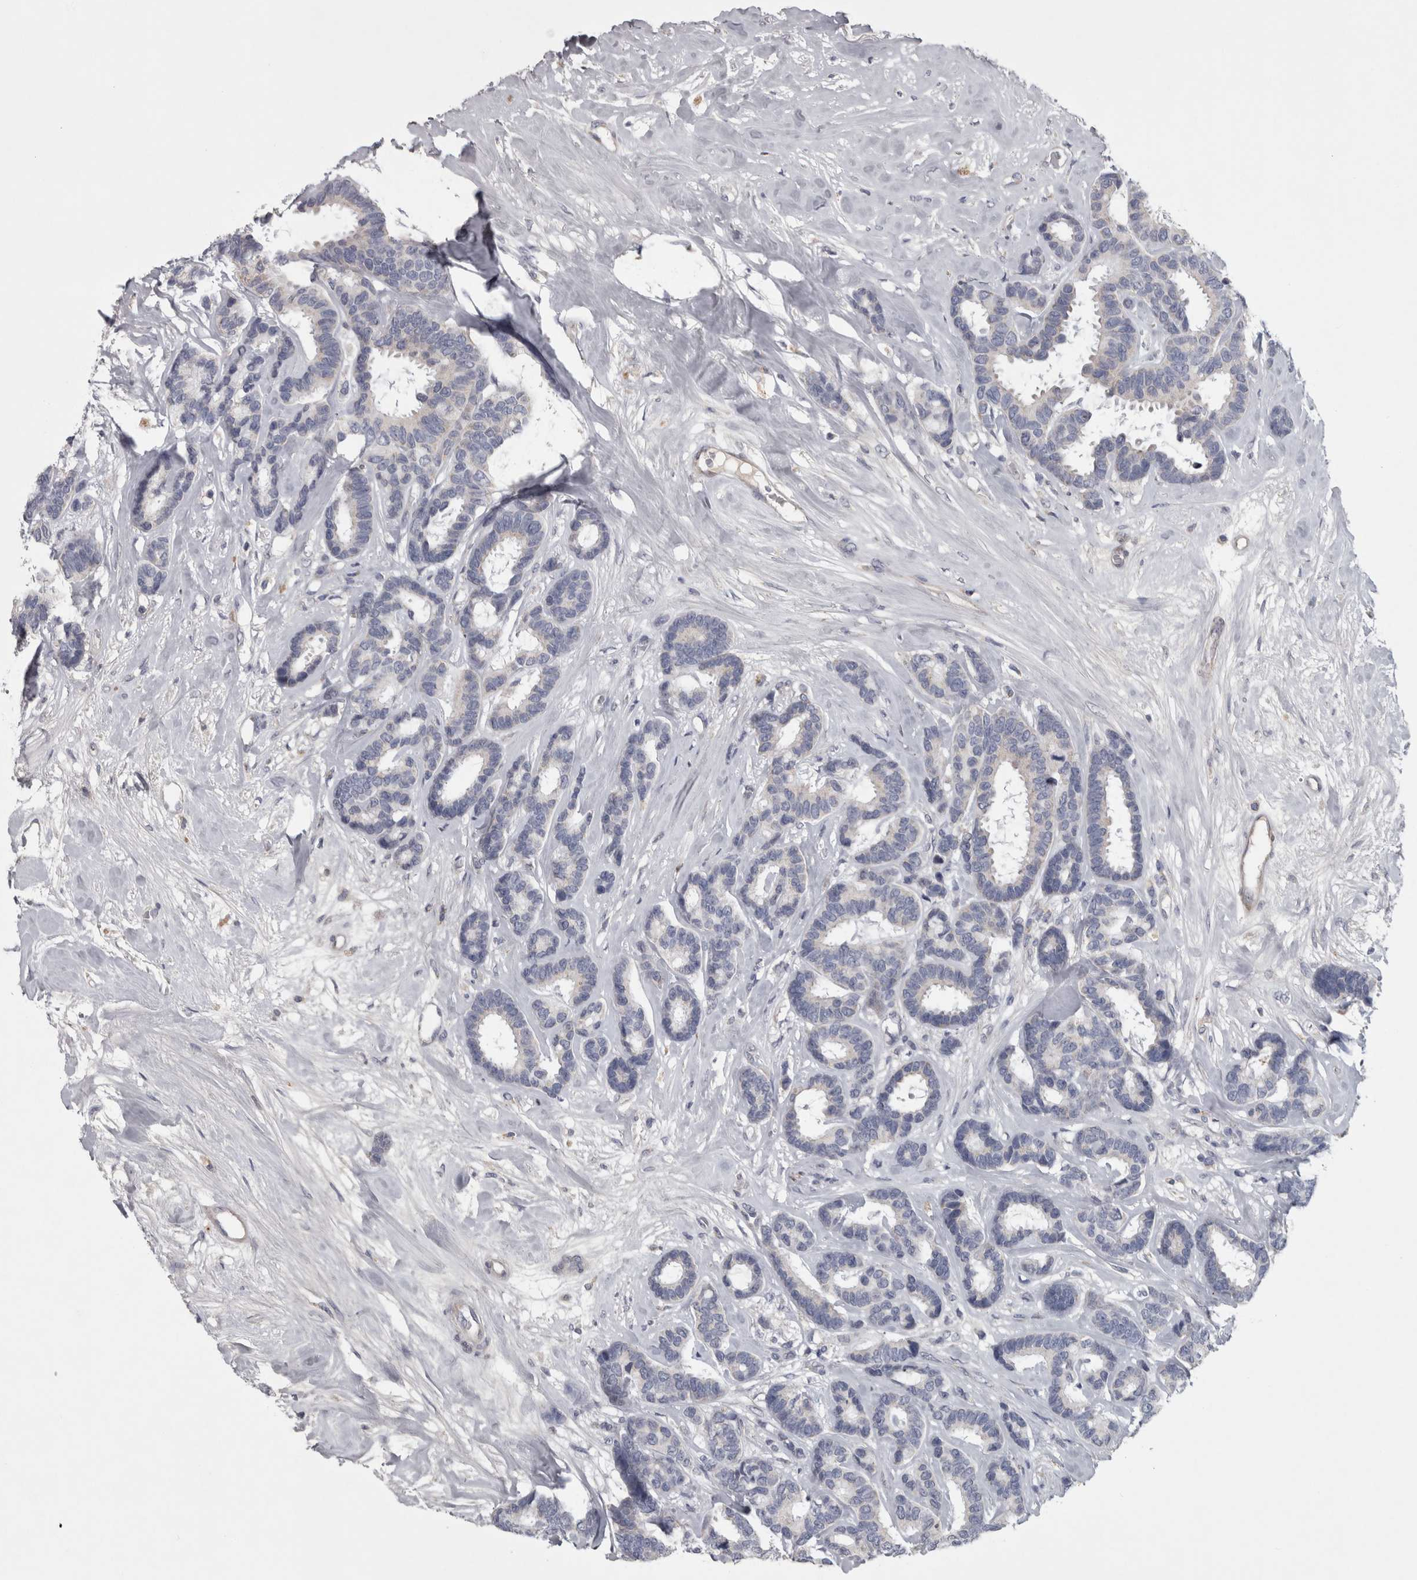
{"staining": {"intensity": "negative", "quantity": "none", "location": "none"}, "tissue": "breast cancer", "cell_type": "Tumor cells", "image_type": "cancer", "snomed": [{"axis": "morphology", "description": "Duct carcinoma"}, {"axis": "topography", "description": "Breast"}], "caption": "This is an immunohistochemistry (IHC) histopathology image of breast cancer. There is no positivity in tumor cells.", "gene": "DBT", "patient": {"sex": "female", "age": 87}}